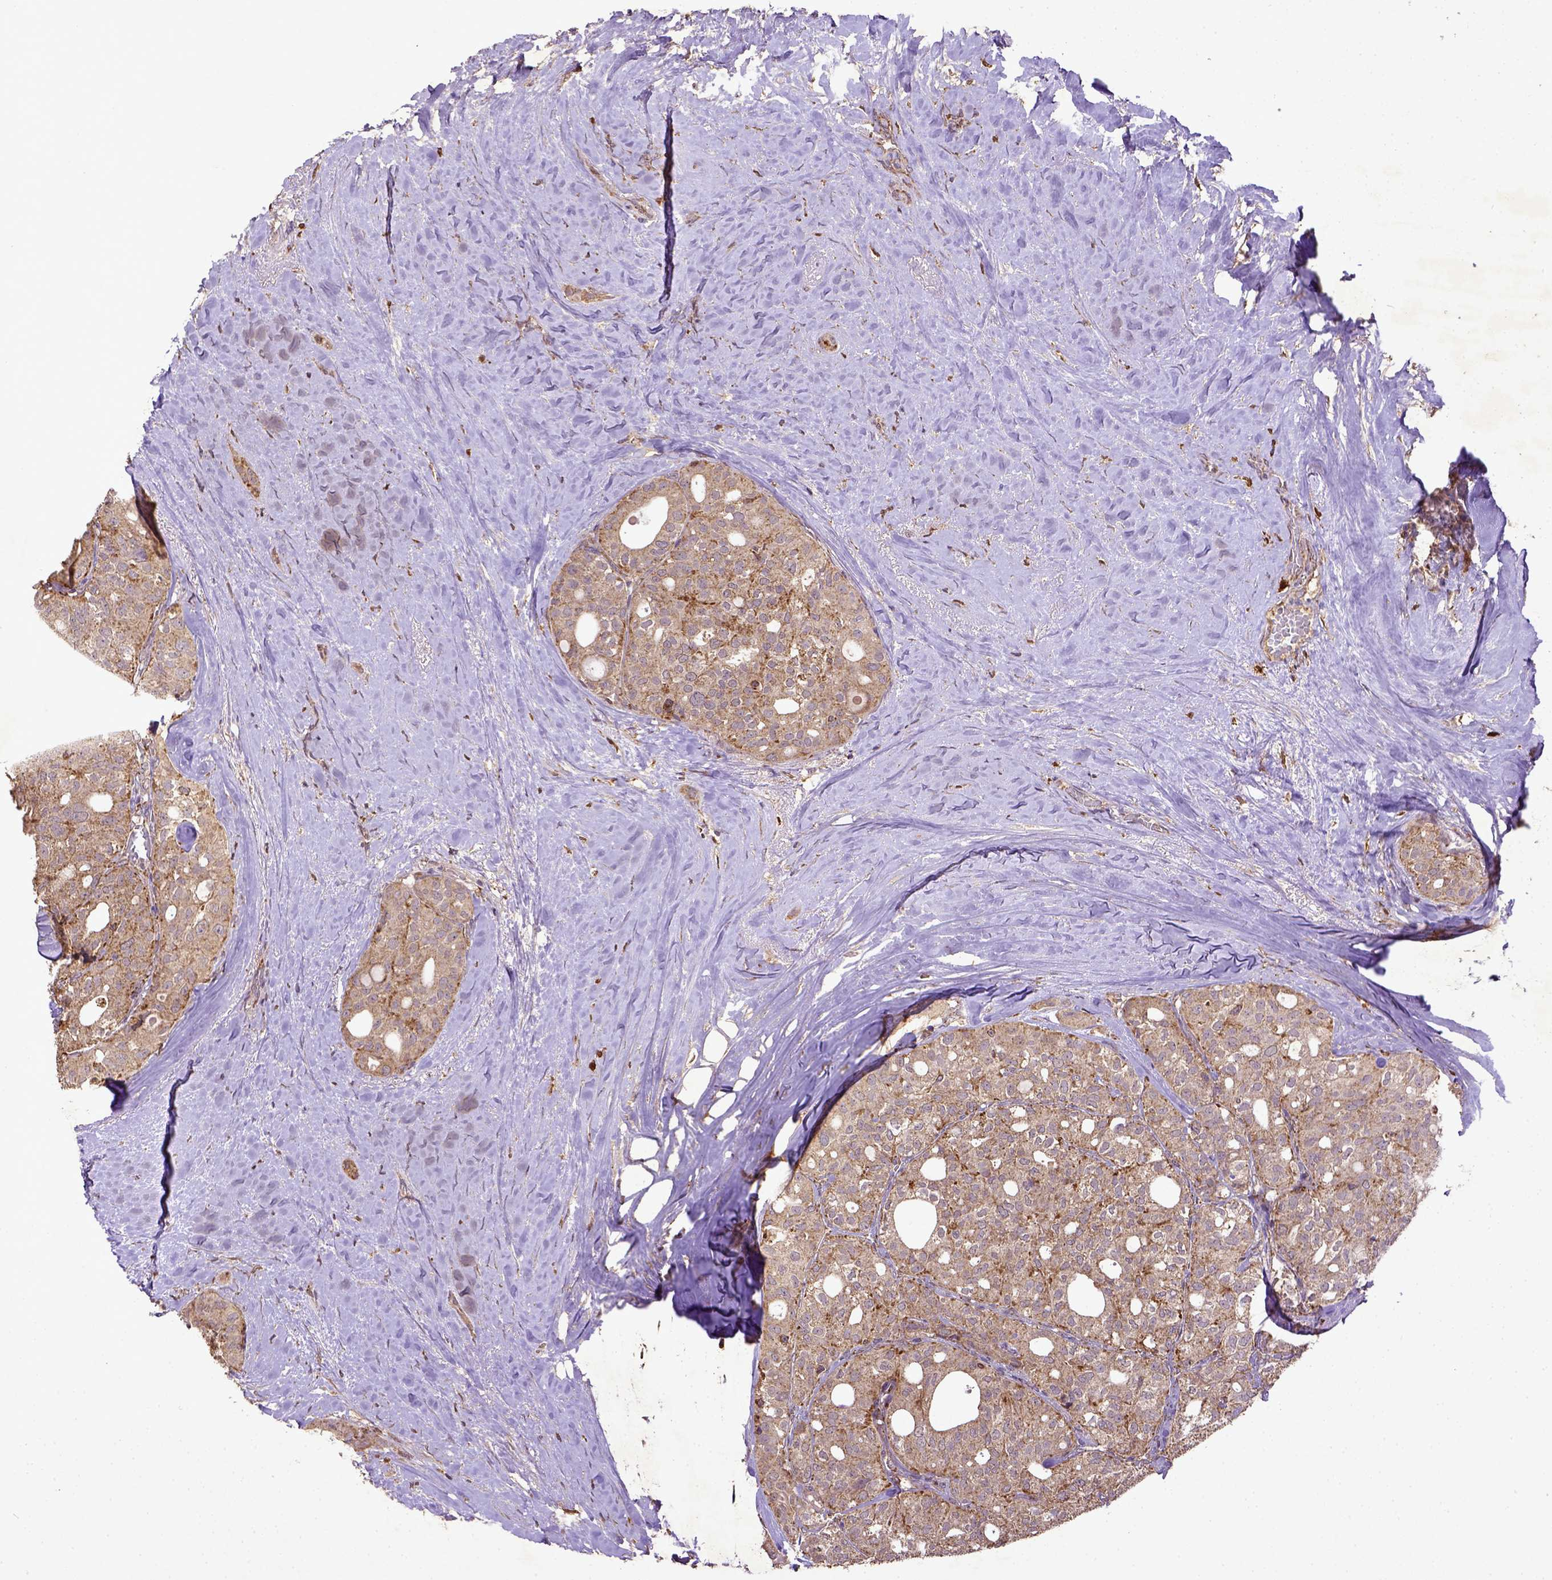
{"staining": {"intensity": "moderate", "quantity": ">75%", "location": "cytoplasmic/membranous"}, "tissue": "thyroid cancer", "cell_type": "Tumor cells", "image_type": "cancer", "snomed": [{"axis": "morphology", "description": "Follicular adenoma carcinoma, NOS"}, {"axis": "topography", "description": "Thyroid gland"}], "caption": "Brown immunohistochemical staining in thyroid cancer (follicular adenoma carcinoma) displays moderate cytoplasmic/membranous expression in about >75% of tumor cells.", "gene": "MT-CO1", "patient": {"sex": "male", "age": 75}}